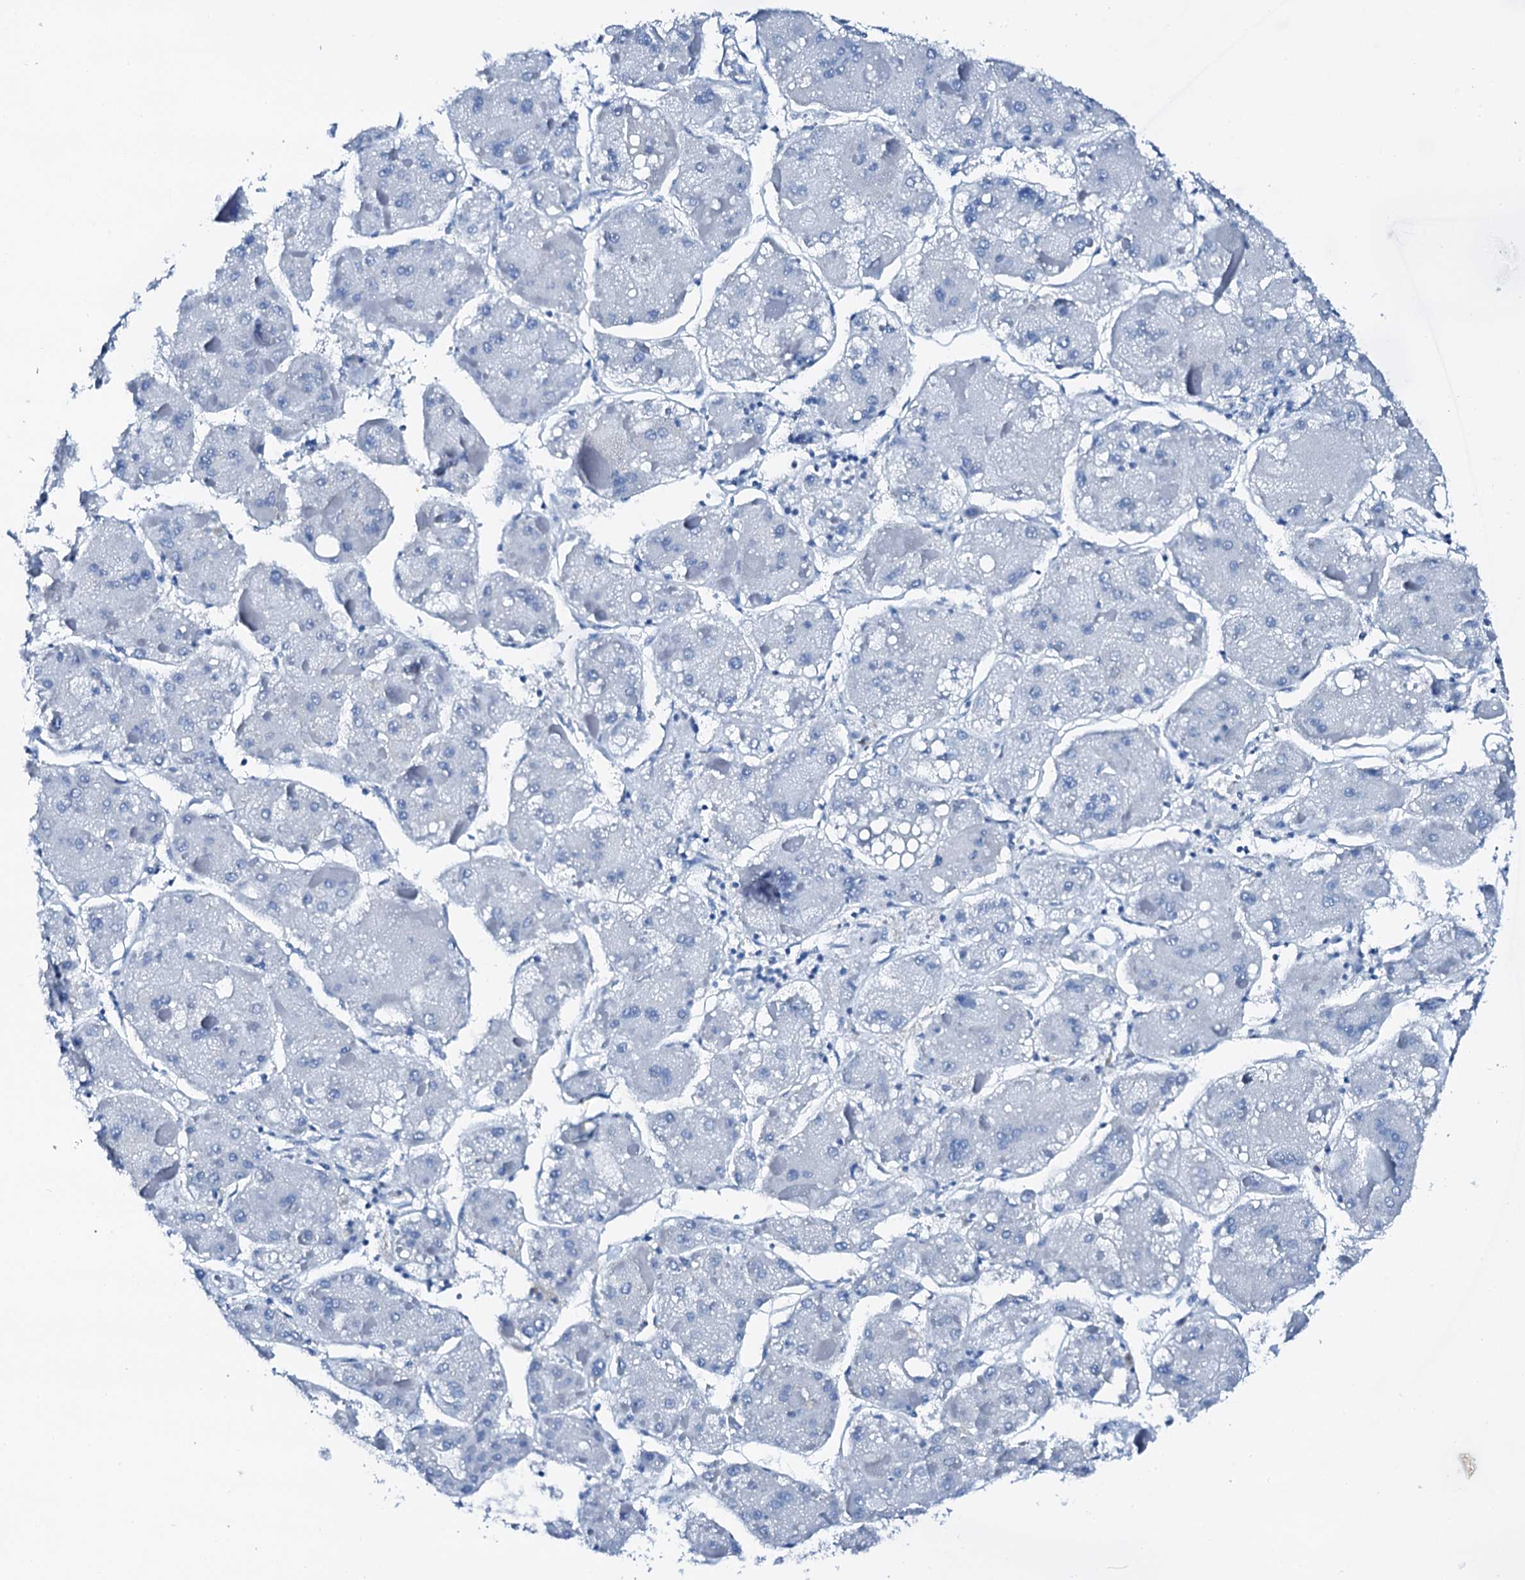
{"staining": {"intensity": "negative", "quantity": "none", "location": "none"}, "tissue": "liver cancer", "cell_type": "Tumor cells", "image_type": "cancer", "snomed": [{"axis": "morphology", "description": "Carcinoma, Hepatocellular, NOS"}, {"axis": "topography", "description": "Liver"}], "caption": "An IHC image of hepatocellular carcinoma (liver) is shown. There is no staining in tumor cells of hepatocellular carcinoma (liver).", "gene": "PTH", "patient": {"sex": "female", "age": 73}}